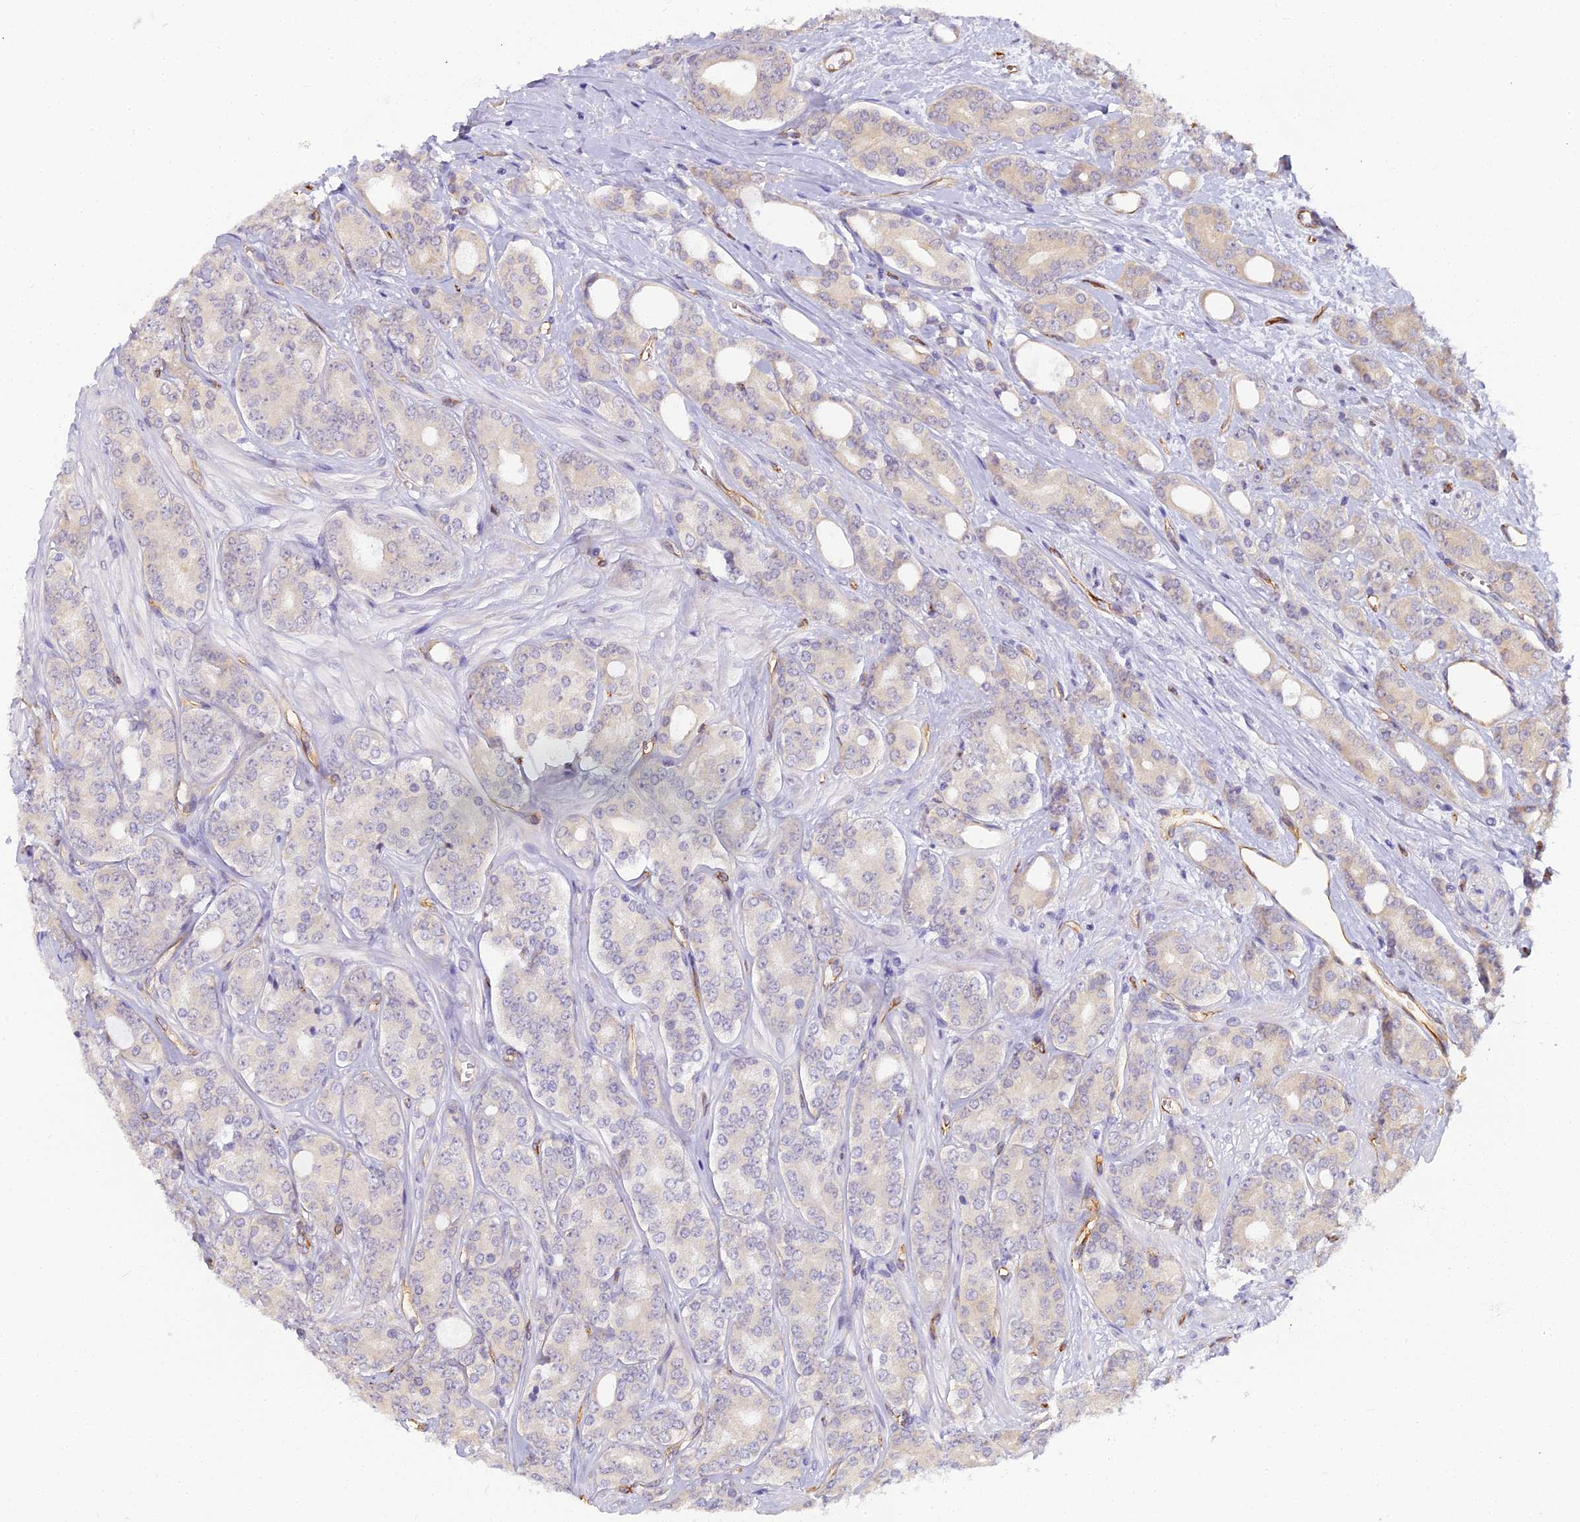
{"staining": {"intensity": "negative", "quantity": "none", "location": "none"}, "tissue": "prostate cancer", "cell_type": "Tumor cells", "image_type": "cancer", "snomed": [{"axis": "morphology", "description": "Adenocarcinoma, High grade"}, {"axis": "topography", "description": "Prostate"}], "caption": "Tumor cells show no significant positivity in prostate high-grade adenocarcinoma.", "gene": "RGL3", "patient": {"sex": "male", "age": 62}}